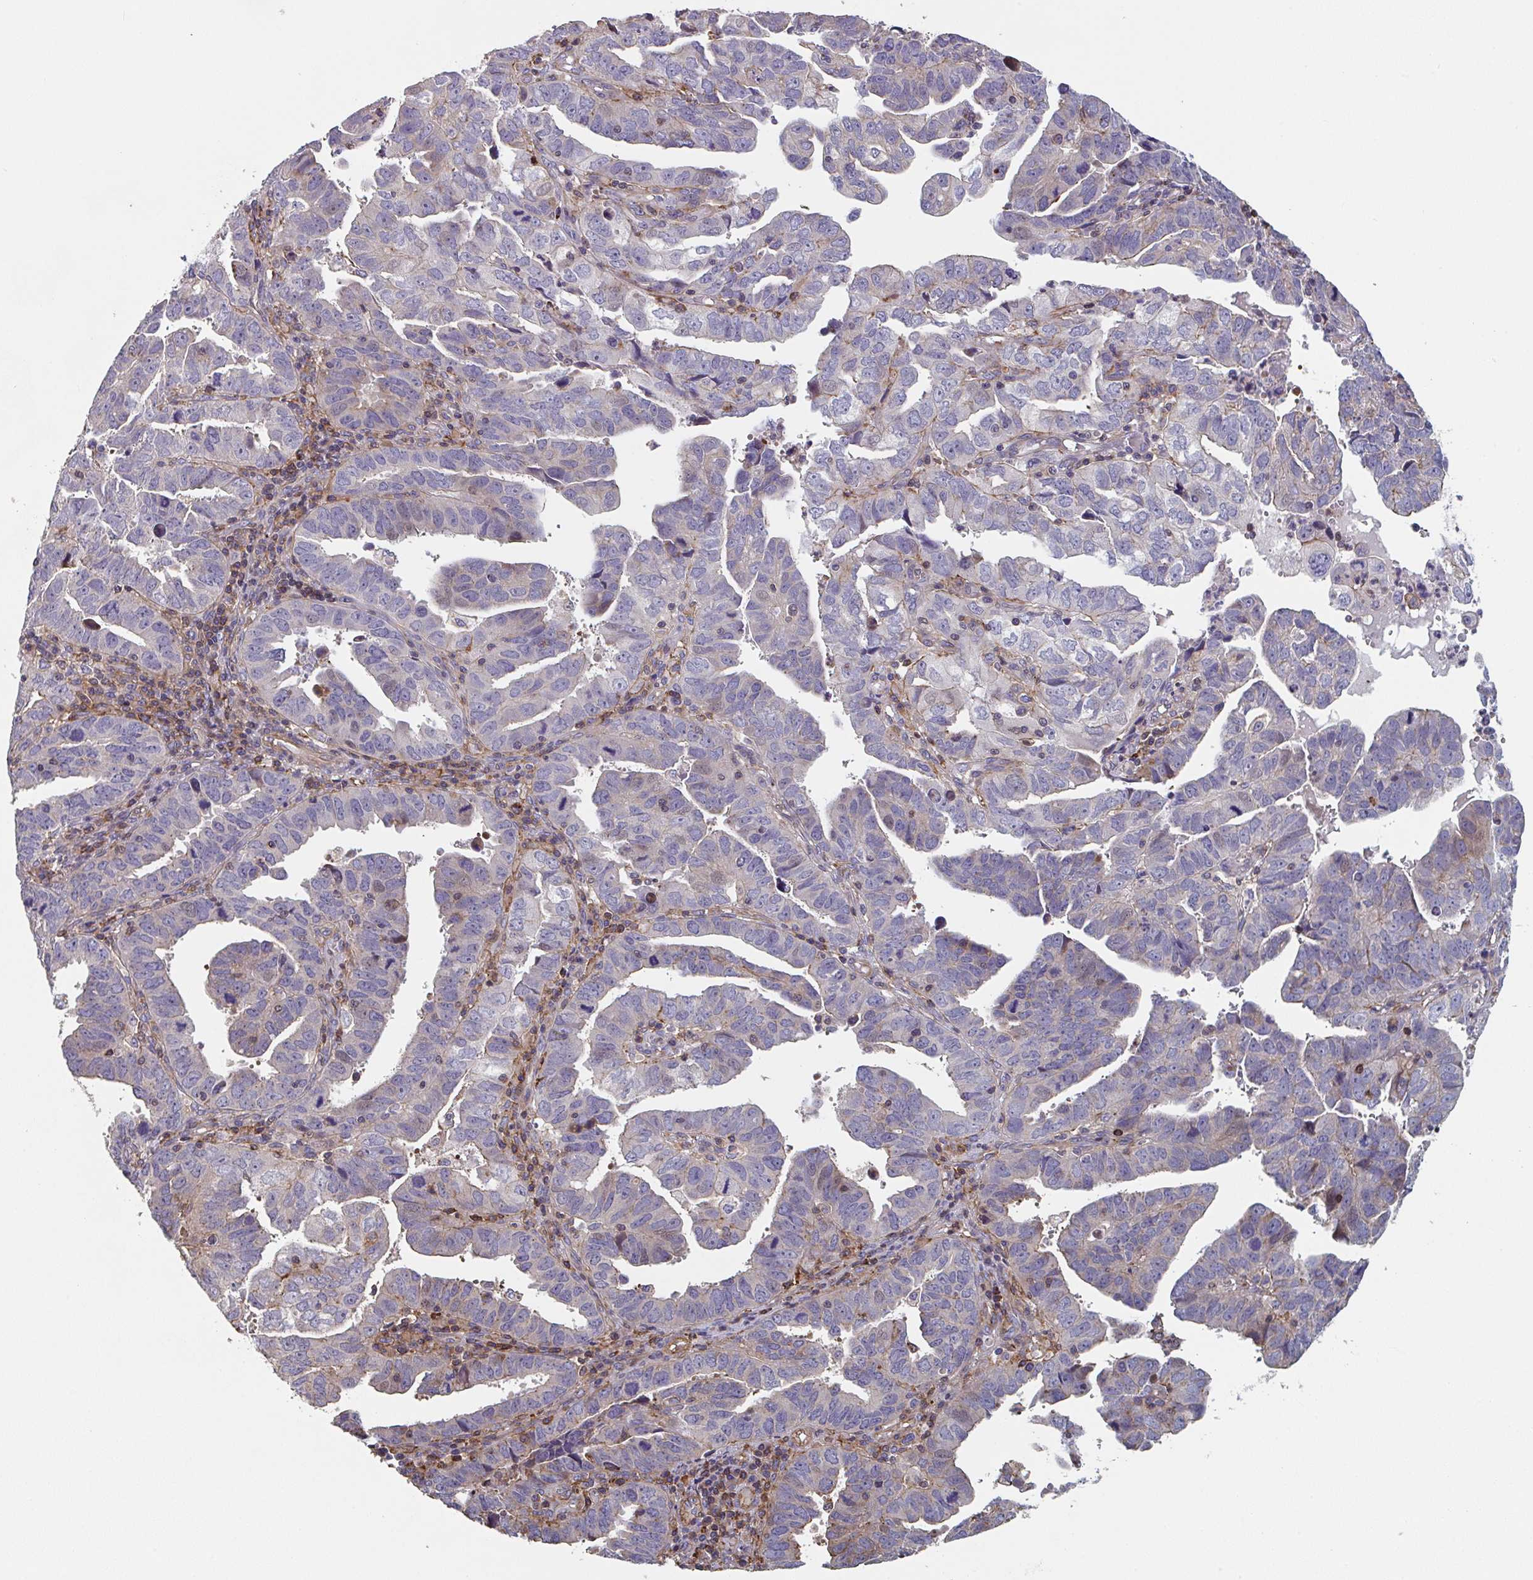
{"staining": {"intensity": "negative", "quantity": "none", "location": "none"}, "tissue": "endometrial cancer", "cell_type": "Tumor cells", "image_type": "cancer", "snomed": [{"axis": "morphology", "description": "Adenocarcinoma, NOS"}, {"axis": "topography", "description": "Uterus"}], "caption": "Human adenocarcinoma (endometrial) stained for a protein using immunohistochemistry exhibits no staining in tumor cells.", "gene": "FZD2", "patient": {"sex": "female", "age": 62}}